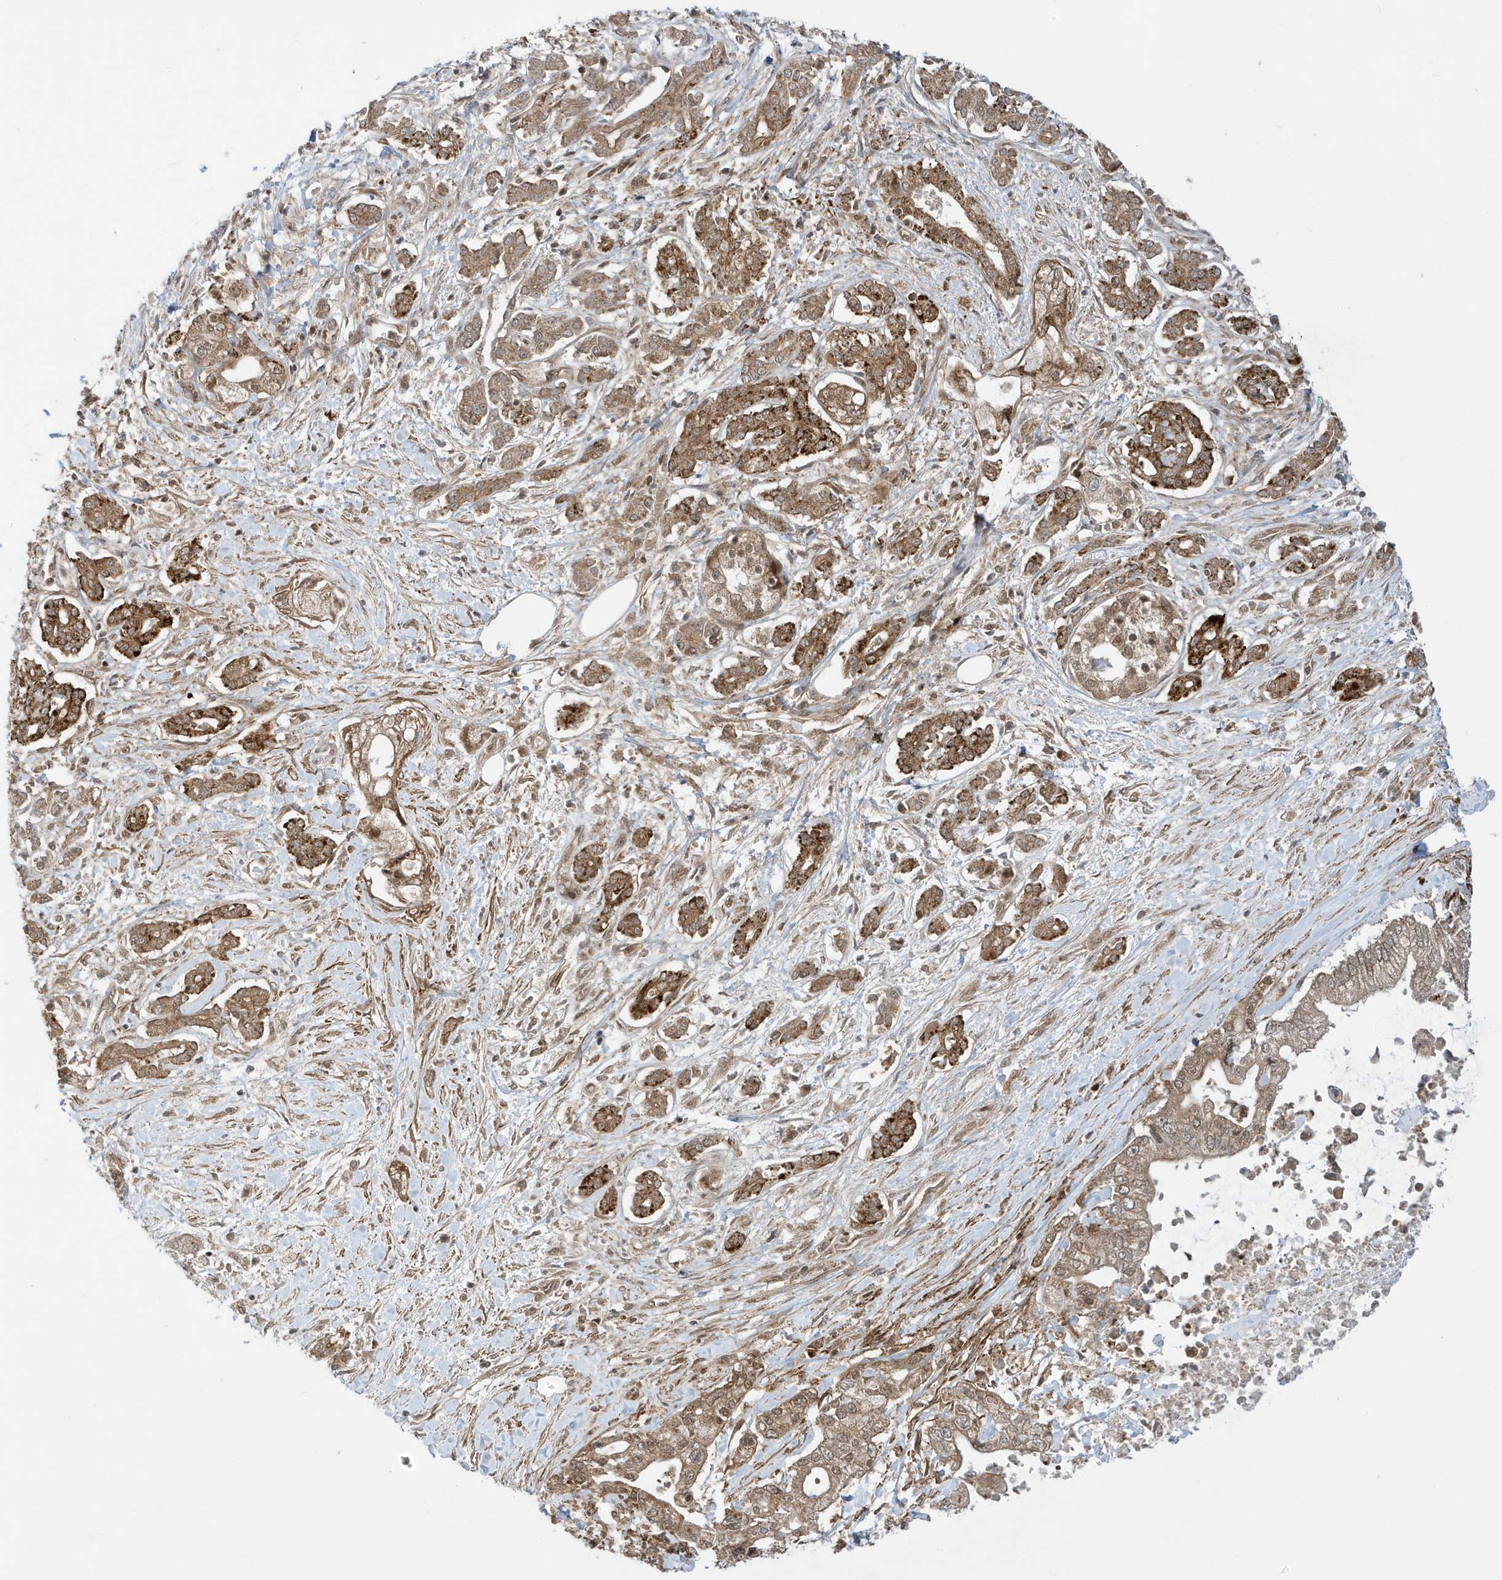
{"staining": {"intensity": "moderate", "quantity": ">75%", "location": "cytoplasmic/membranous"}, "tissue": "pancreatic cancer", "cell_type": "Tumor cells", "image_type": "cancer", "snomed": [{"axis": "morphology", "description": "Adenocarcinoma, NOS"}, {"axis": "topography", "description": "Pancreas"}], "caption": "Immunohistochemistry micrograph of neoplastic tissue: adenocarcinoma (pancreatic) stained using immunohistochemistry displays medium levels of moderate protein expression localized specifically in the cytoplasmic/membranous of tumor cells, appearing as a cytoplasmic/membranous brown color.", "gene": "DHX36", "patient": {"sex": "male", "age": 69}}